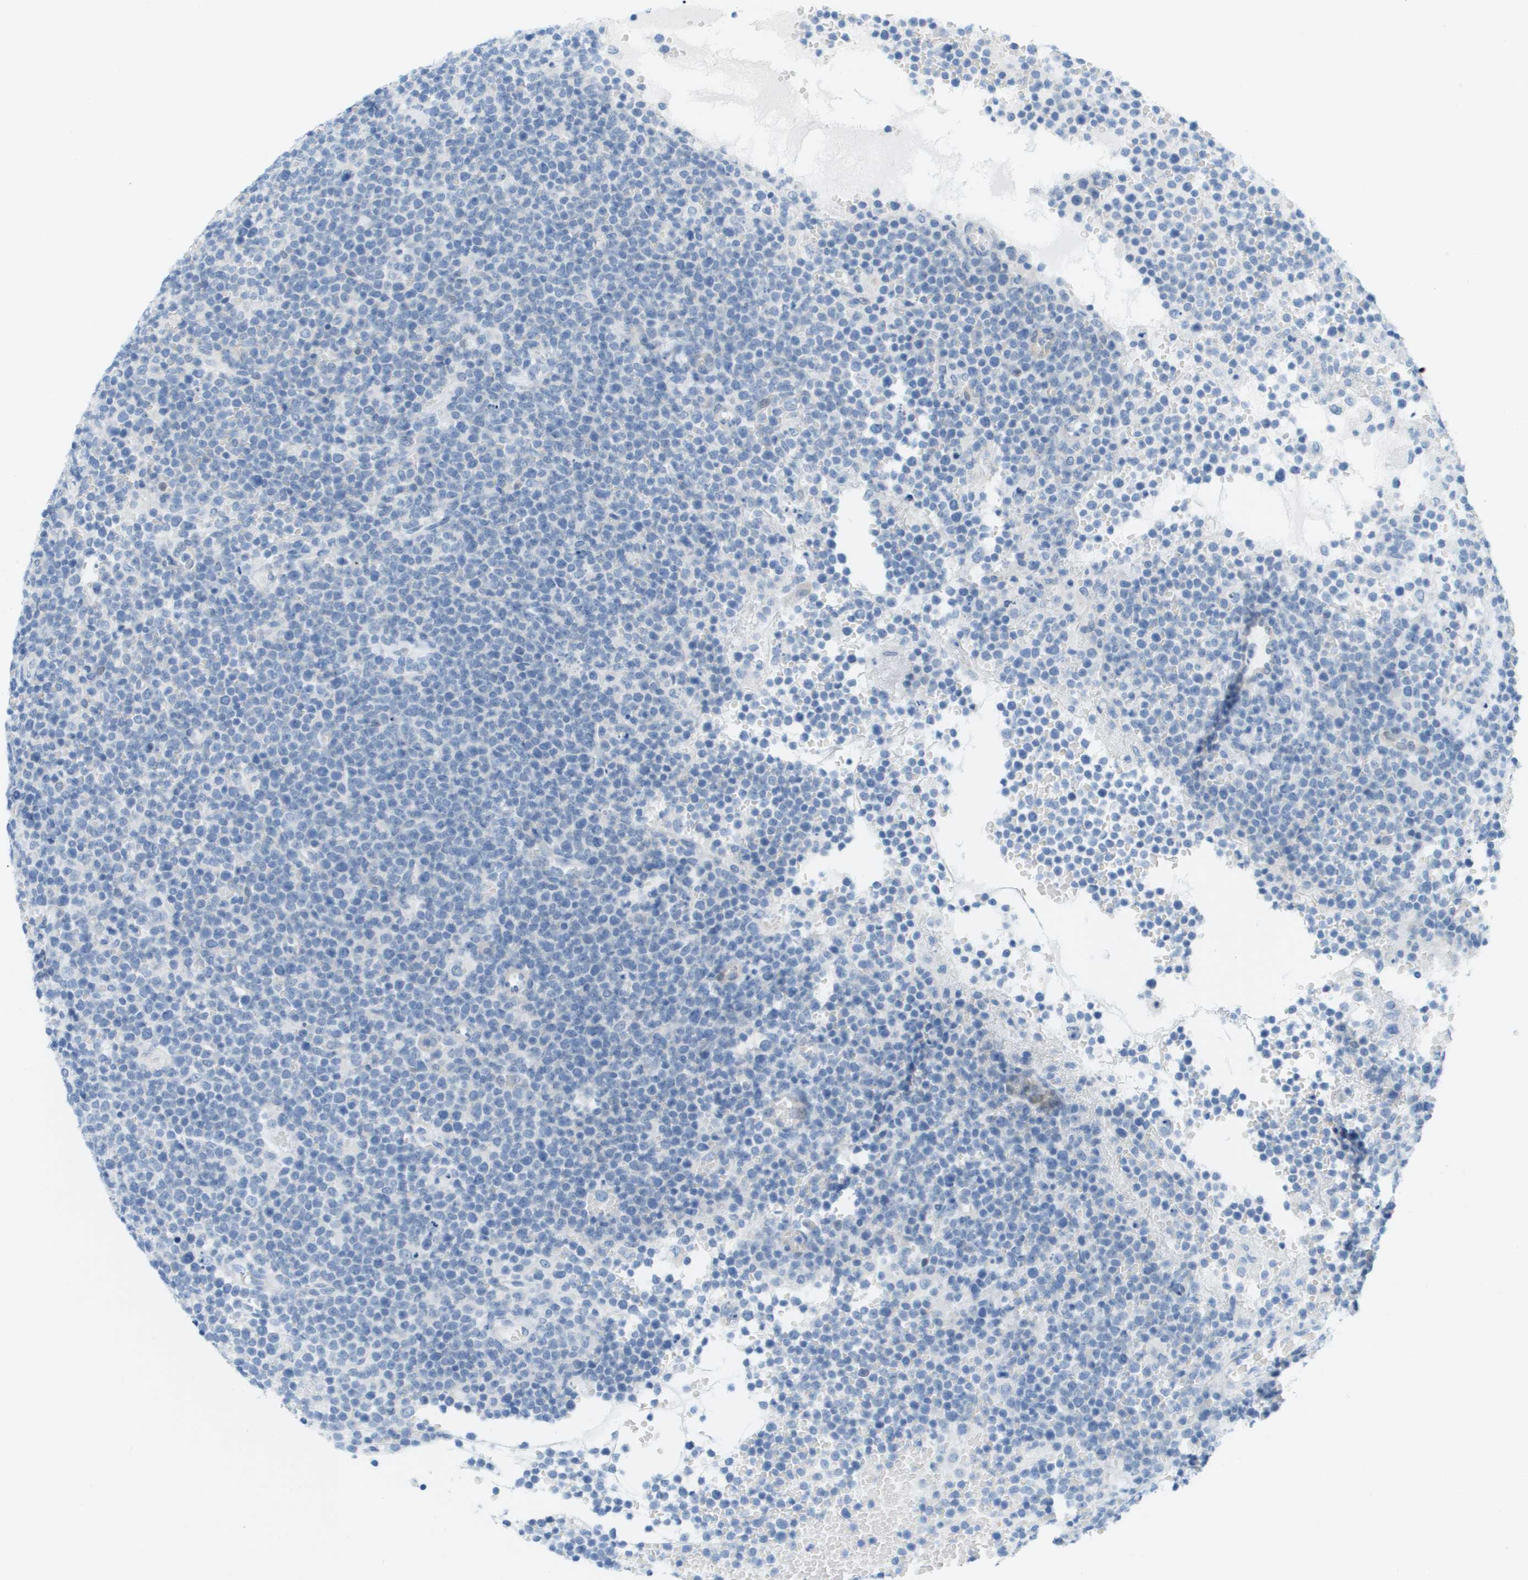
{"staining": {"intensity": "negative", "quantity": "none", "location": "none"}, "tissue": "lymphoma", "cell_type": "Tumor cells", "image_type": "cancer", "snomed": [{"axis": "morphology", "description": "Malignant lymphoma, non-Hodgkin's type, High grade"}, {"axis": "topography", "description": "Lymph node"}], "caption": "IHC of high-grade malignant lymphoma, non-Hodgkin's type exhibits no positivity in tumor cells.", "gene": "CUL9", "patient": {"sex": "male", "age": 61}}